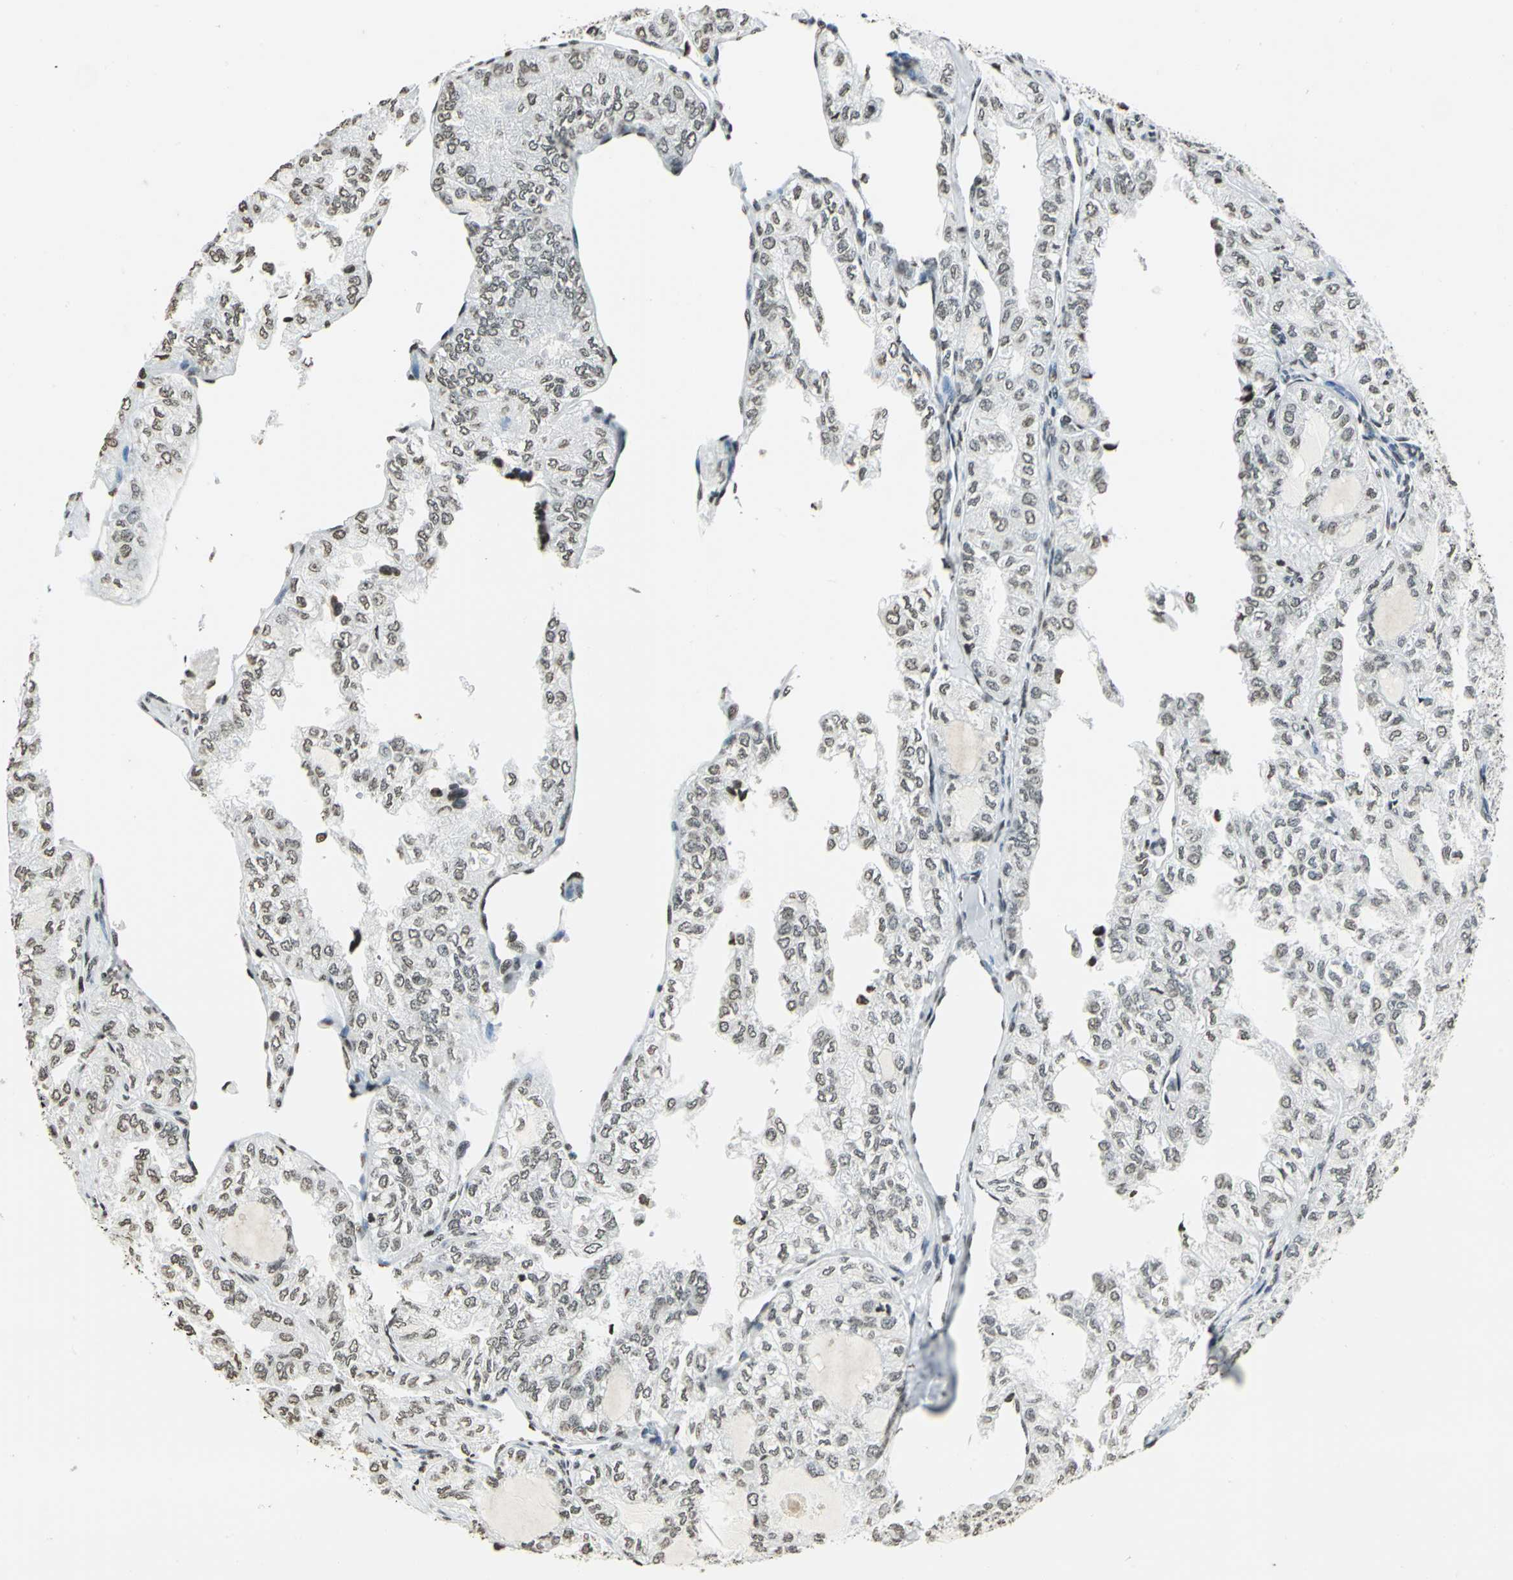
{"staining": {"intensity": "weak", "quantity": ">75%", "location": "nuclear"}, "tissue": "thyroid cancer", "cell_type": "Tumor cells", "image_type": "cancer", "snomed": [{"axis": "morphology", "description": "Follicular adenoma carcinoma, NOS"}, {"axis": "topography", "description": "Thyroid gland"}], "caption": "Tumor cells display weak nuclear staining in approximately >75% of cells in thyroid cancer (follicular adenoma carcinoma).", "gene": "MCM4", "patient": {"sex": "male", "age": 75}}